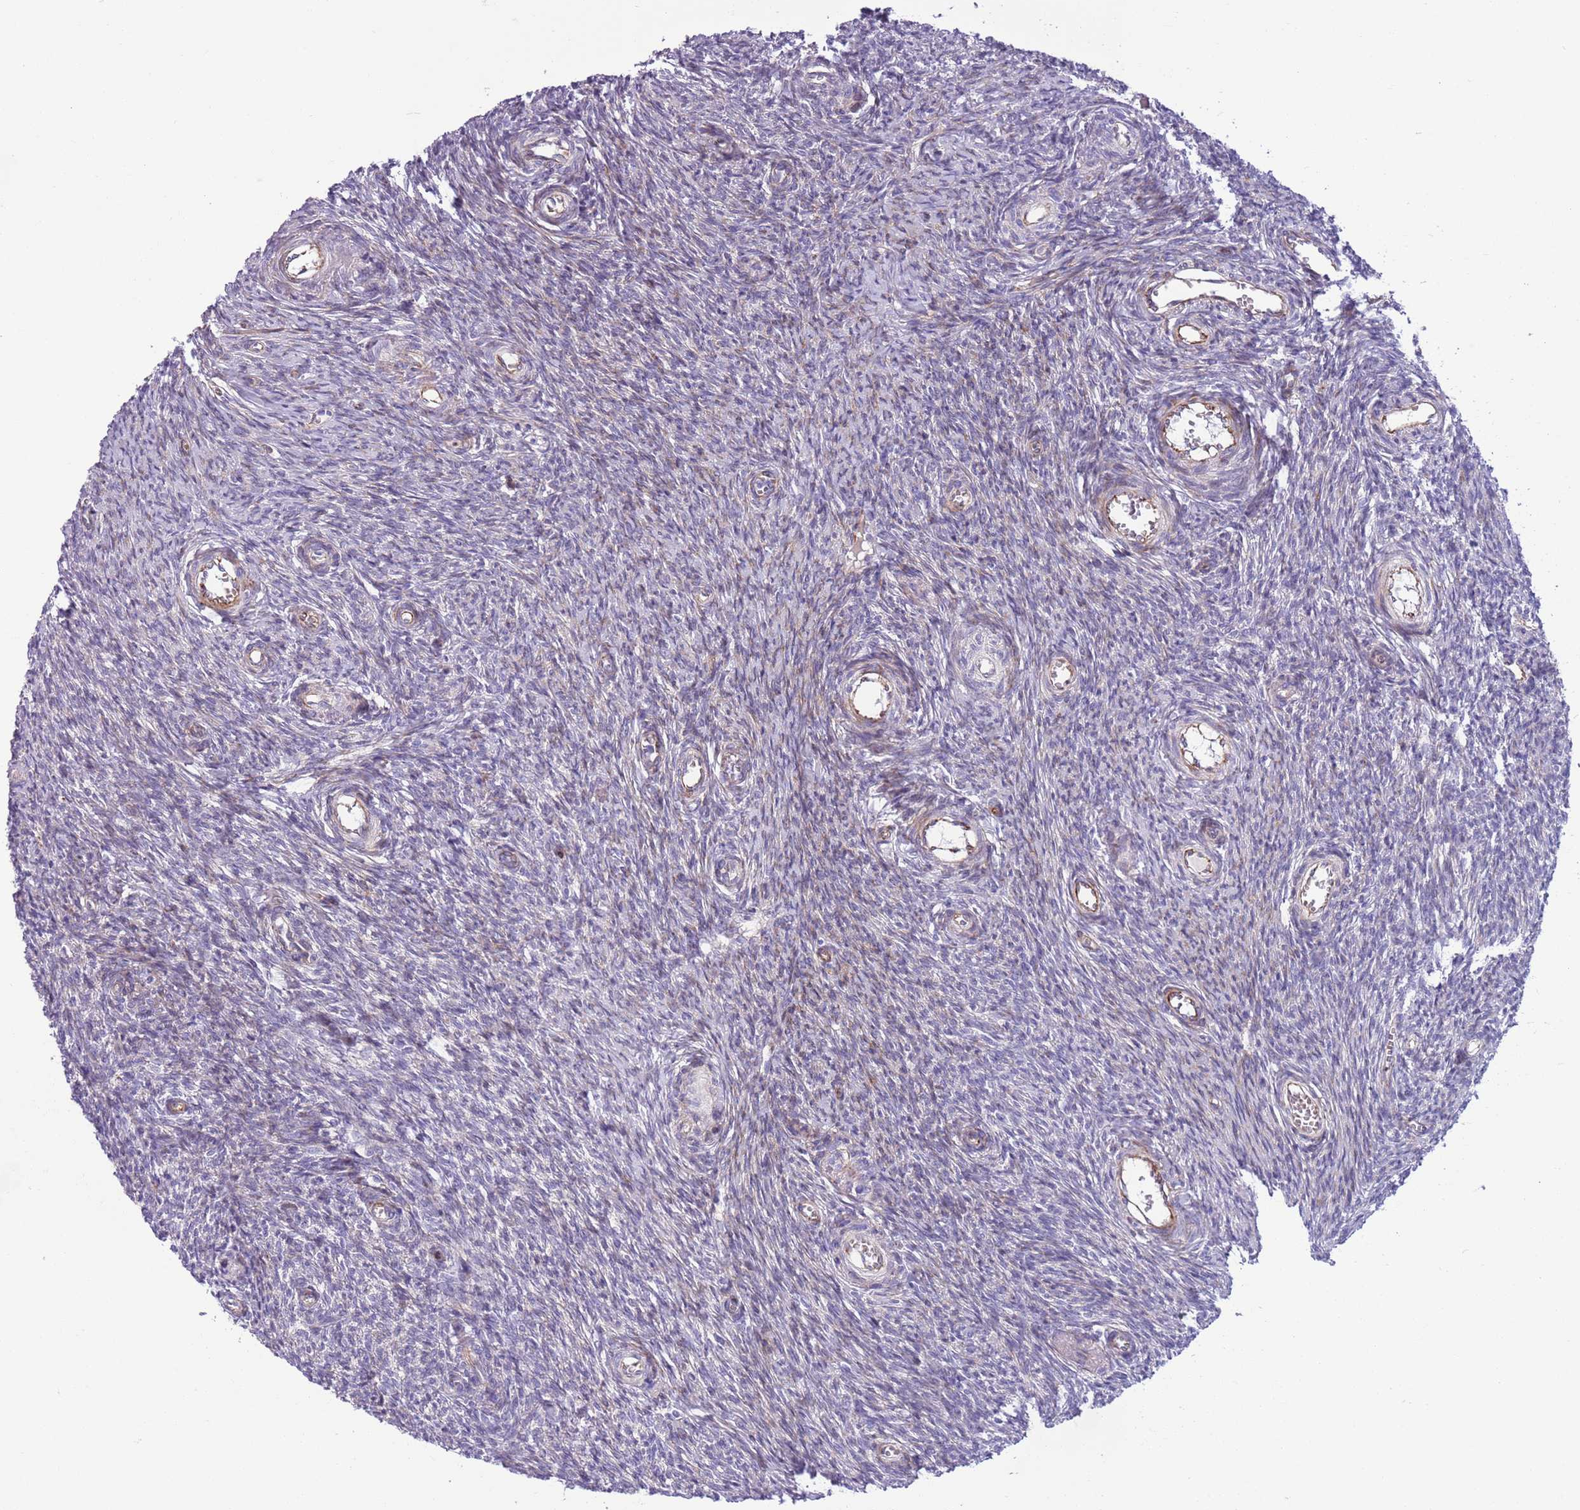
{"staining": {"intensity": "weak", "quantity": "<25%", "location": "cytoplasmic/membranous"}, "tissue": "ovary", "cell_type": "Ovarian stroma cells", "image_type": "normal", "snomed": [{"axis": "morphology", "description": "Normal tissue, NOS"}, {"axis": "topography", "description": "Ovary"}], "caption": "High magnification brightfield microscopy of unremarkable ovary stained with DAB (3,3'-diaminobenzidine) (brown) and counterstained with hematoxylin (blue): ovarian stroma cells show no significant staining.", "gene": "MRPL32", "patient": {"sex": "female", "age": 44}}